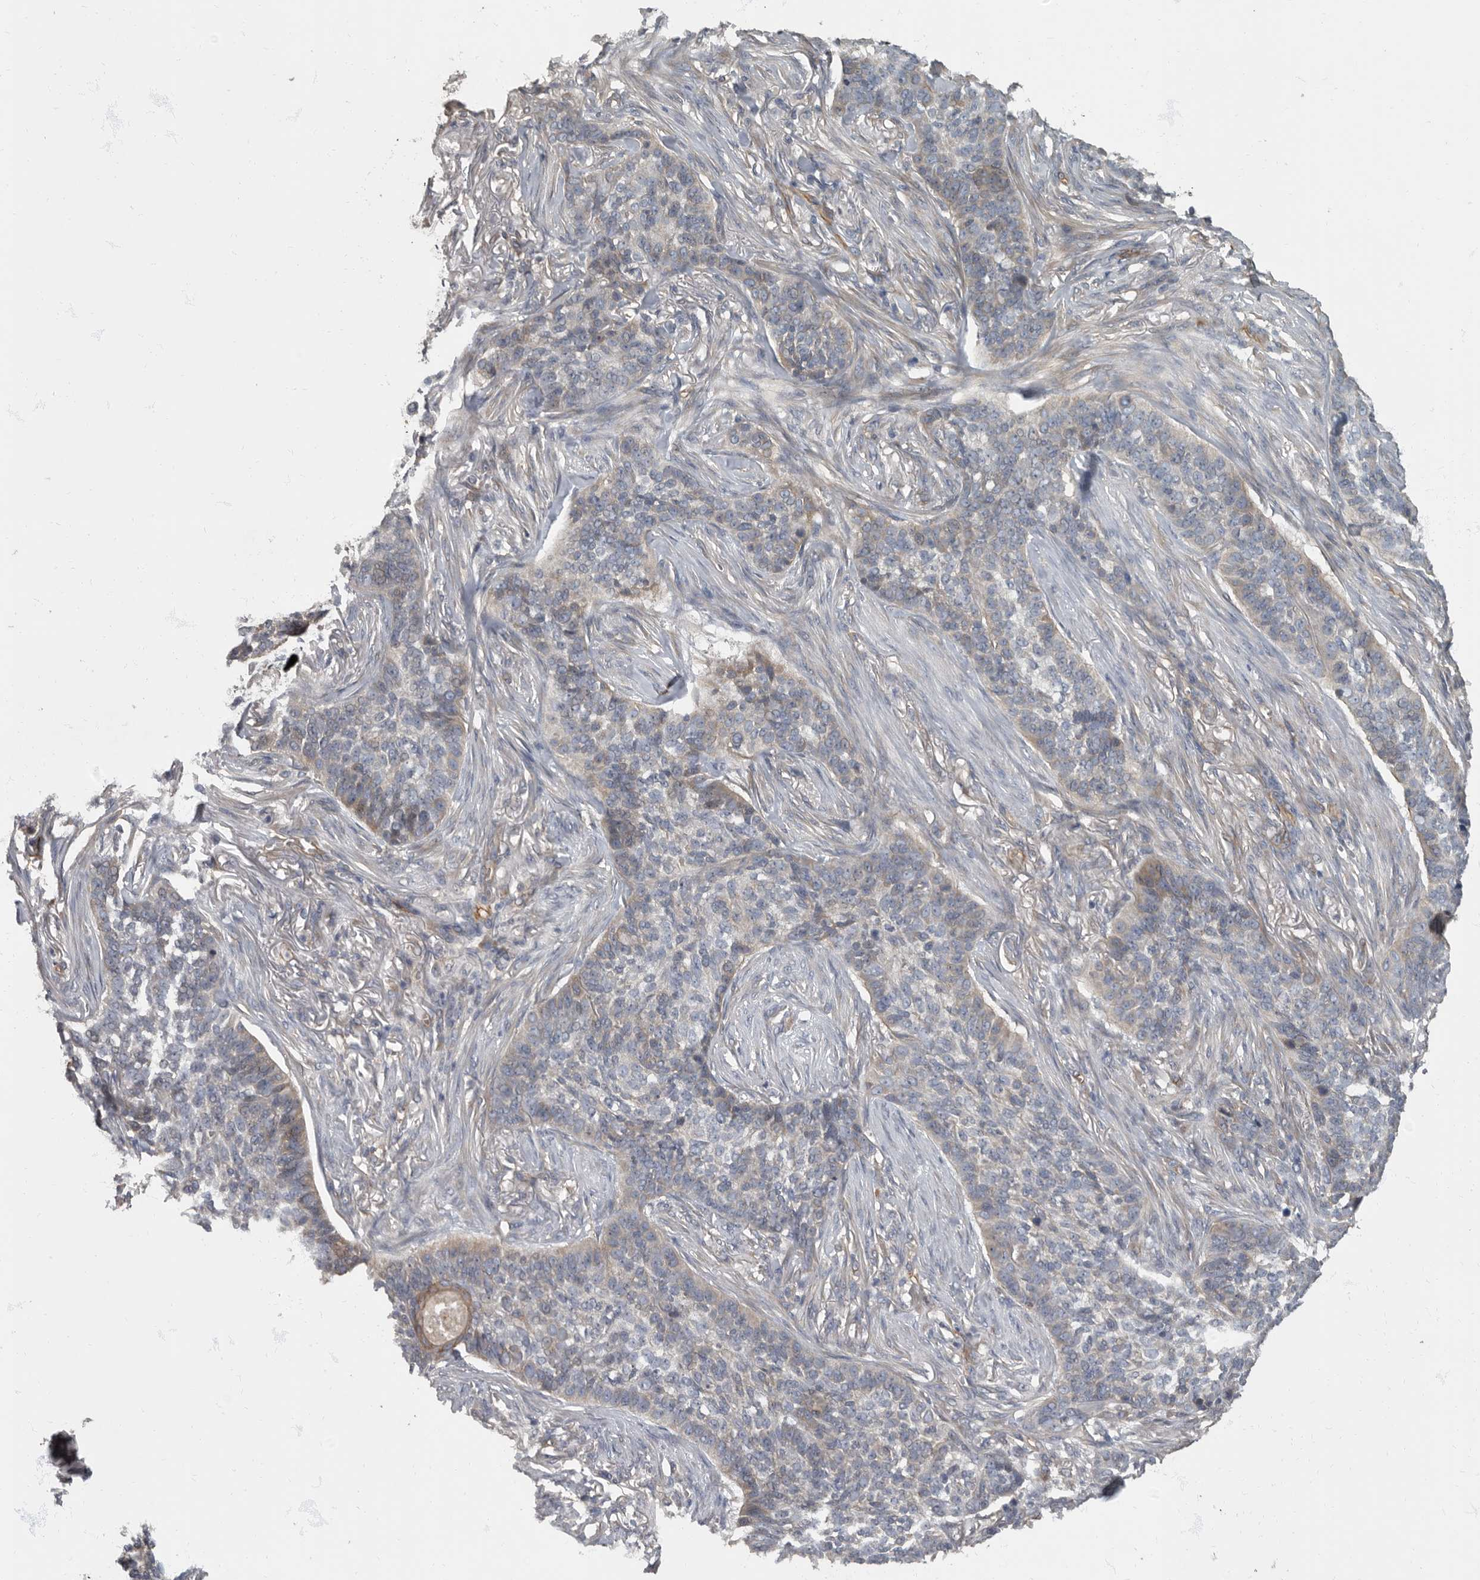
{"staining": {"intensity": "weak", "quantity": "<25%", "location": "cytoplasmic/membranous"}, "tissue": "skin cancer", "cell_type": "Tumor cells", "image_type": "cancer", "snomed": [{"axis": "morphology", "description": "Basal cell carcinoma"}, {"axis": "topography", "description": "Skin"}], "caption": "High power microscopy photomicrograph of an immunohistochemistry photomicrograph of skin cancer (basal cell carcinoma), revealing no significant staining in tumor cells.", "gene": "PDK1", "patient": {"sex": "male", "age": 85}}